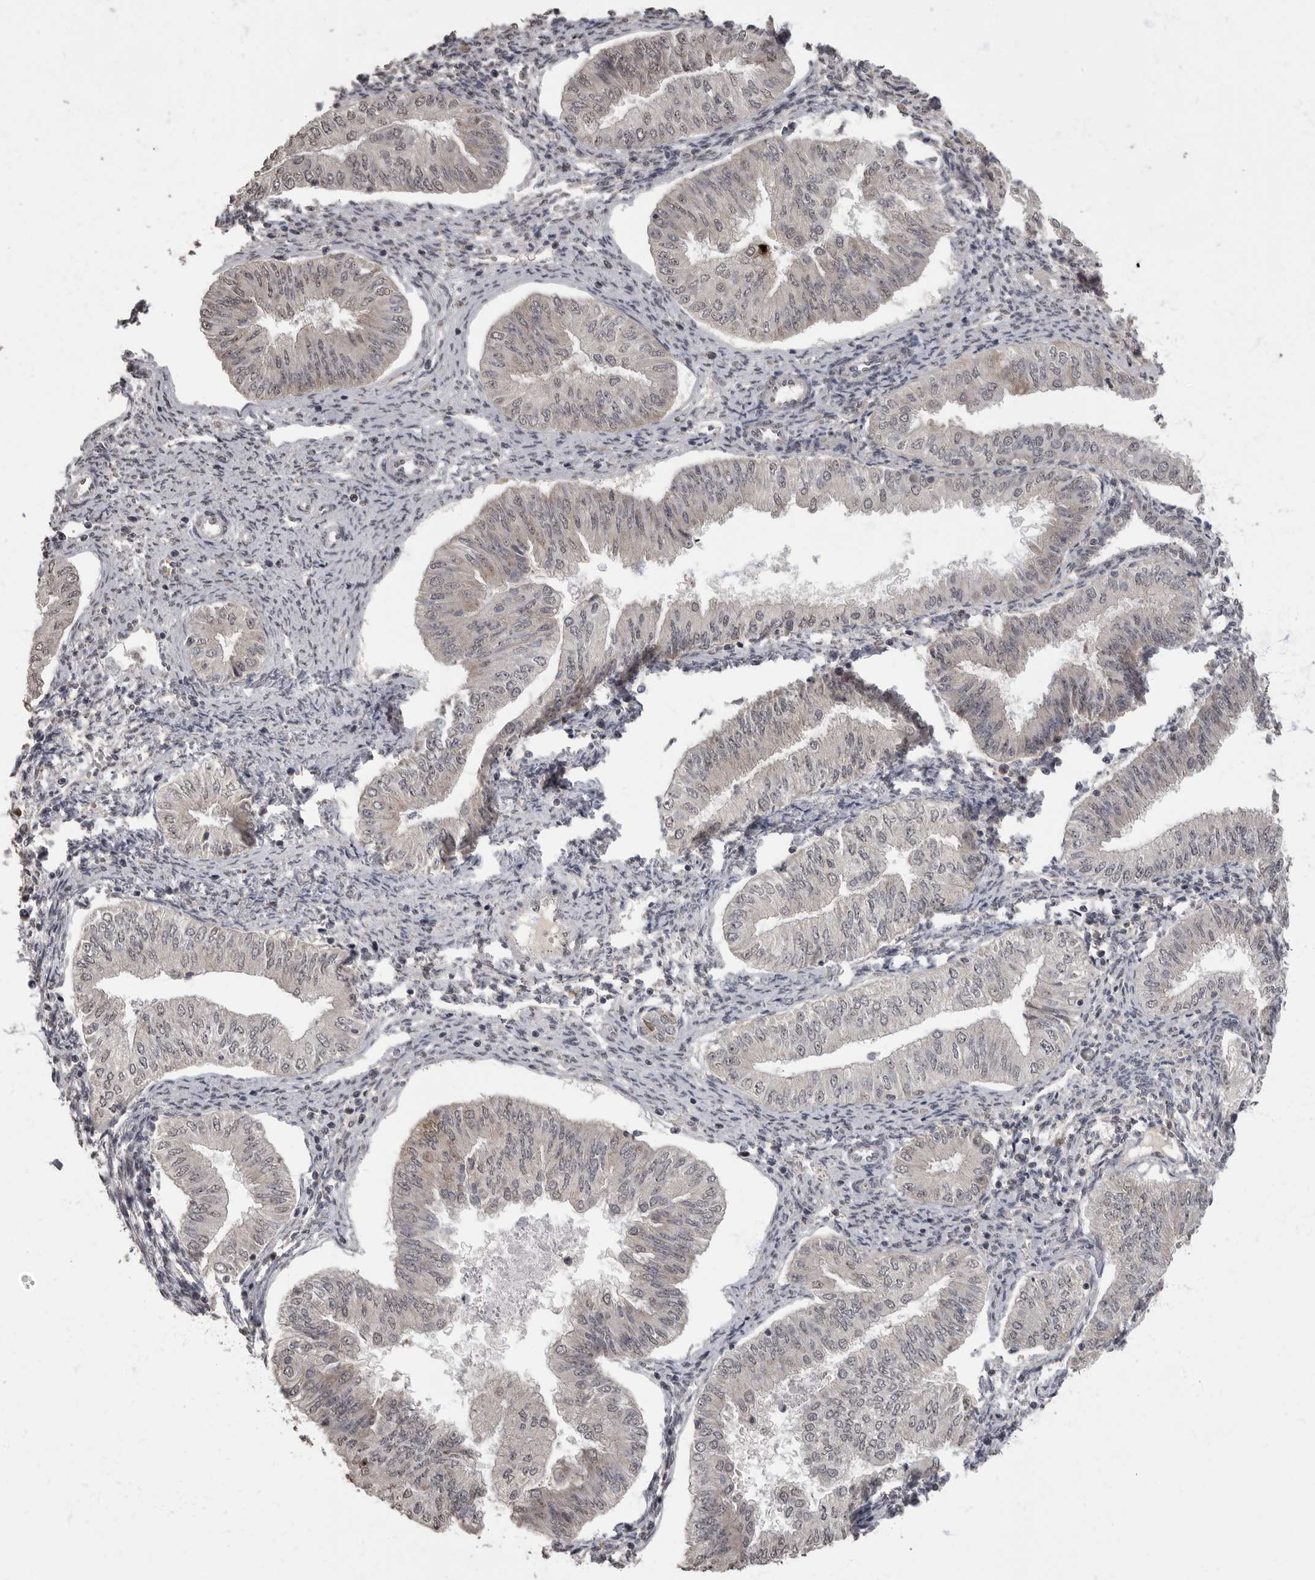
{"staining": {"intensity": "negative", "quantity": "none", "location": "none"}, "tissue": "endometrial cancer", "cell_type": "Tumor cells", "image_type": "cancer", "snomed": [{"axis": "morphology", "description": "Normal tissue, NOS"}, {"axis": "morphology", "description": "Adenocarcinoma, NOS"}, {"axis": "topography", "description": "Endometrium"}], "caption": "The photomicrograph displays no staining of tumor cells in endometrial cancer (adenocarcinoma). The staining was performed using DAB to visualize the protein expression in brown, while the nuclei were stained in blue with hematoxylin (Magnification: 20x).", "gene": "MAFG", "patient": {"sex": "female", "age": 53}}